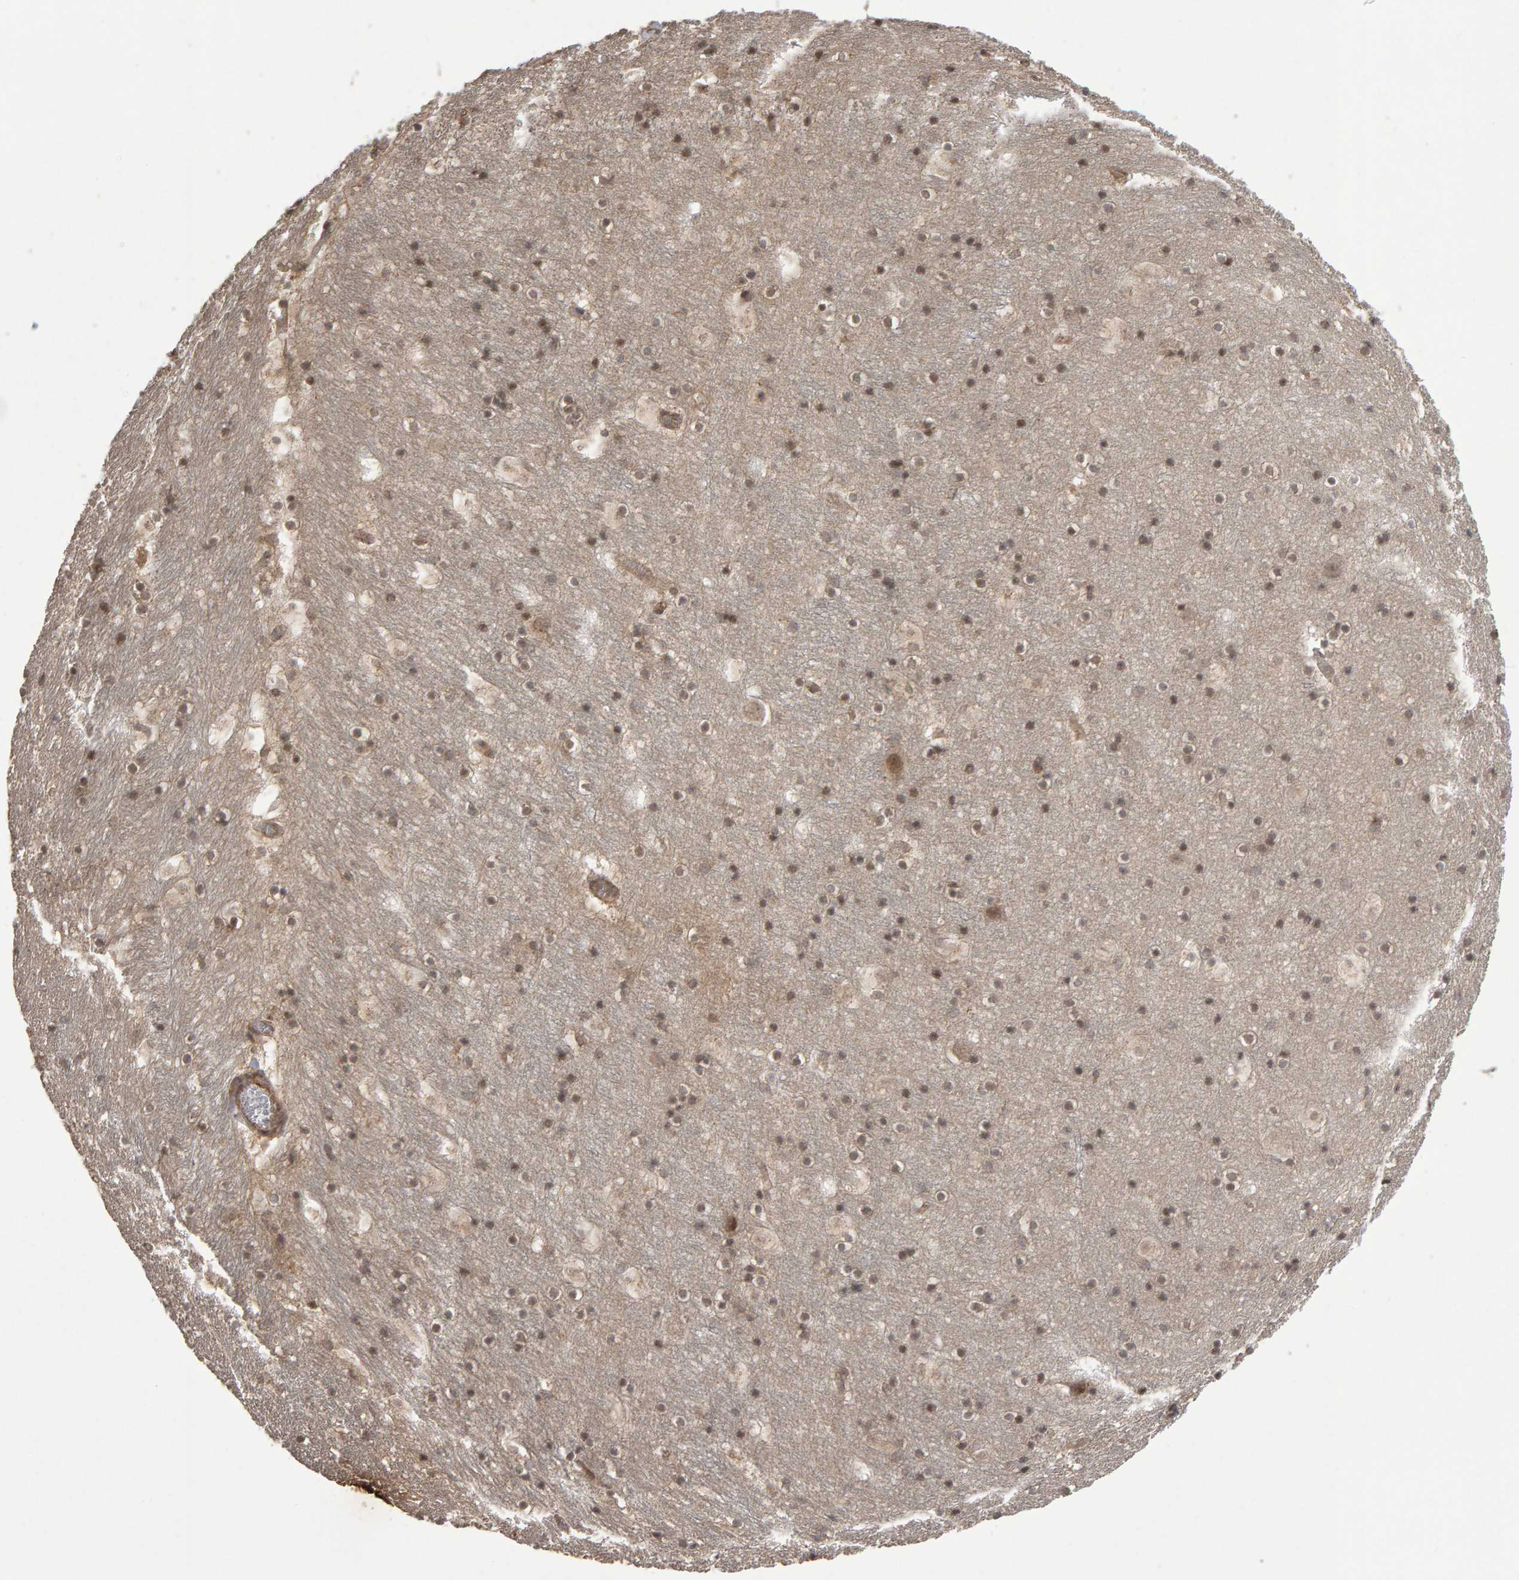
{"staining": {"intensity": "moderate", "quantity": ">75%", "location": "nuclear"}, "tissue": "hippocampus", "cell_type": "Glial cells", "image_type": "normal", "snomed": [{"axis": "morphology", "description": "Normal tissue, NOS"}, {"axis": "topography", "description": "Hippocampus"}], "caption": "Protein staining by IHC displays moderate nuclear positivity in approximately >75% of glial cells in unremarkable hippocampus. (DAB (3,3'-diaminobenzidine) IHC, brown staining for protein, blue staining for nuclei).", "gene": "SCRIB", "patient": {"sex": "male", "age": 45}}